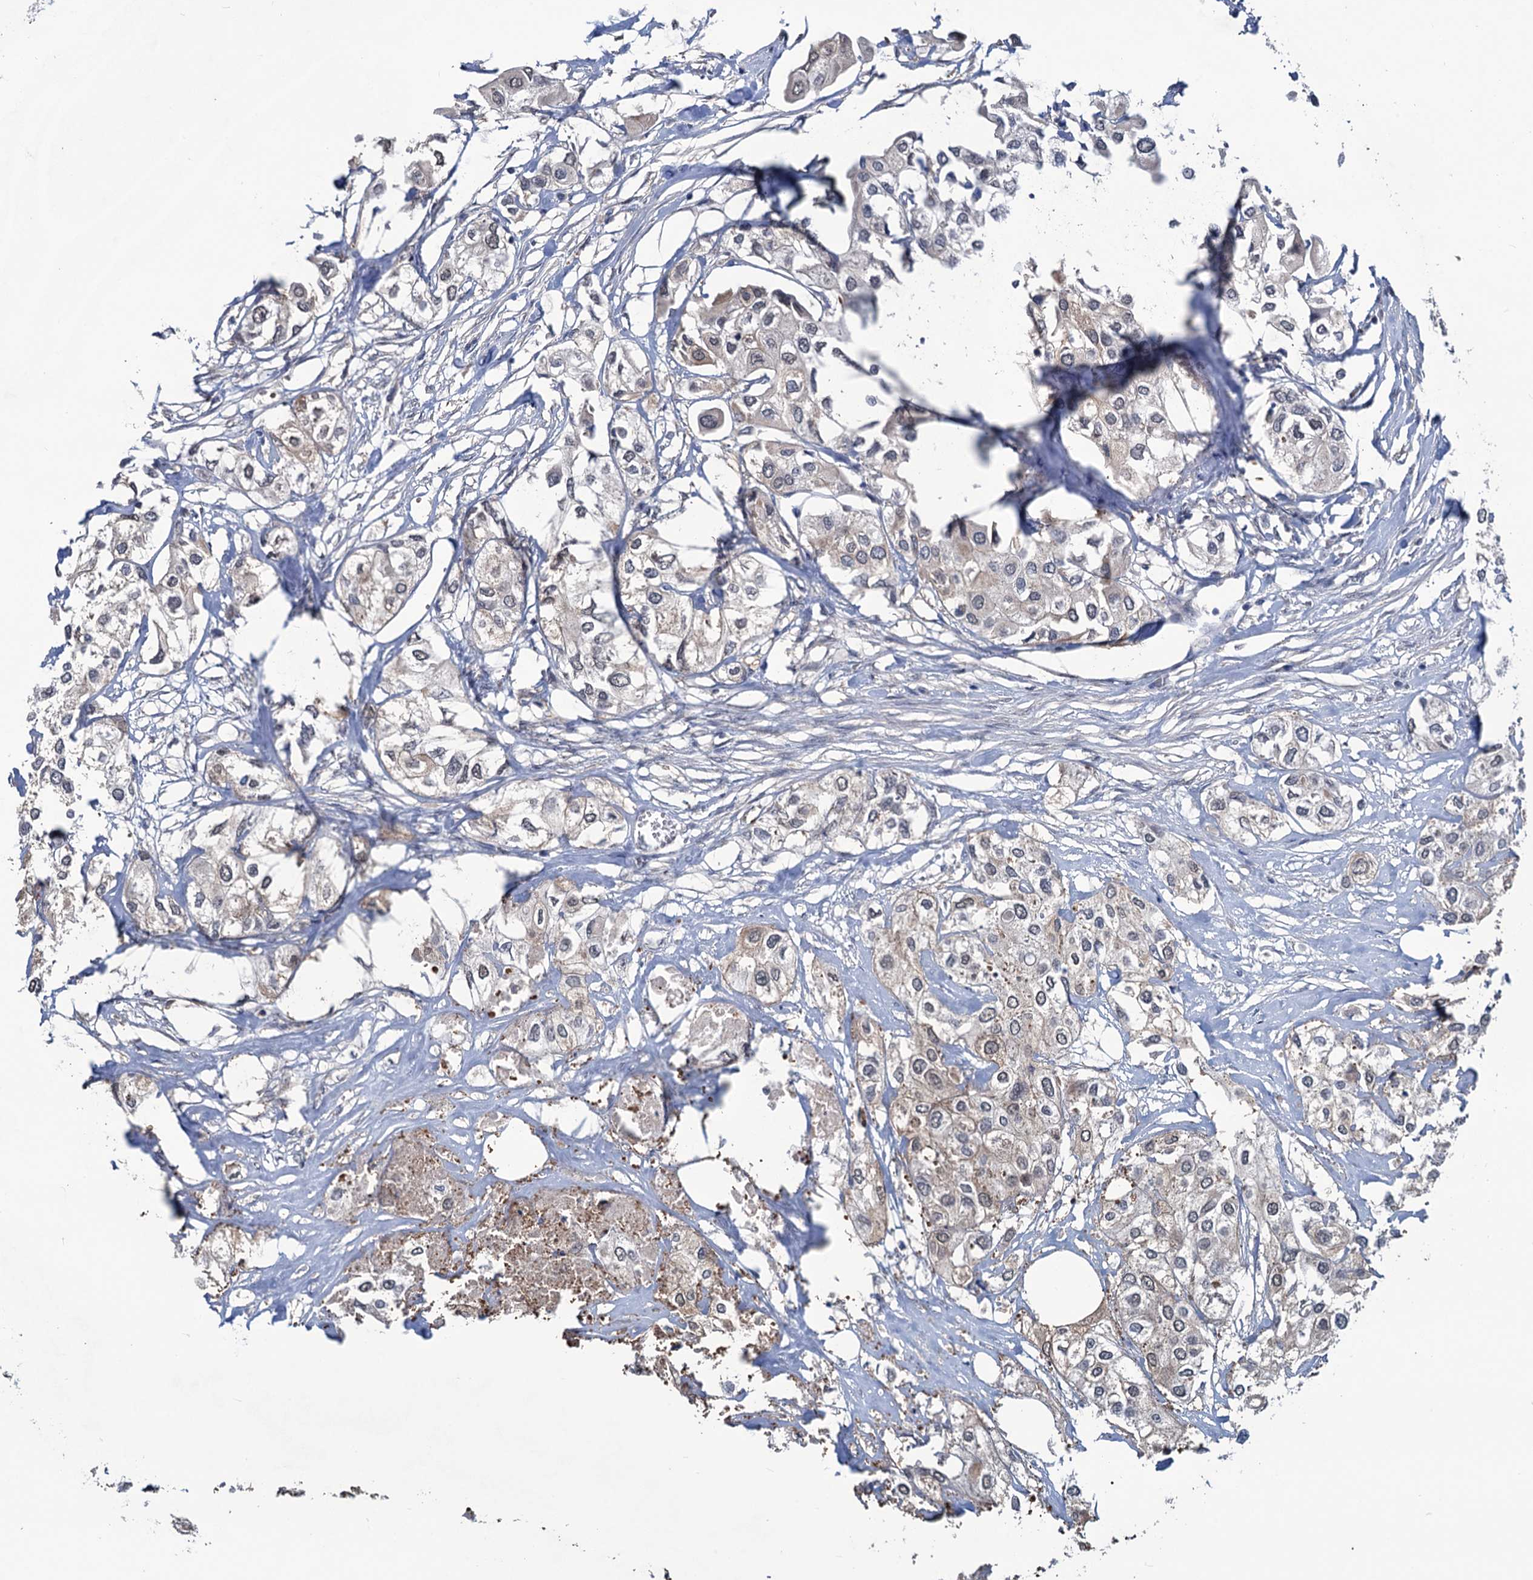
{"staining": {"intensity": "weak", "quantity": "25%-75%", "location": "cytoplasmic/membranous,nuclear"}, "tissue": "urothelial cancer", "cell_type": "Tumor cells", "image_type": "cancer", "snomed": [{"axis": "morphology", "description": "Urothelial carcinoma, High grade"}, {"axis": "topography", "description": "Urinary bladder"}], "caption": "Protein staining of high-grade urothelial carcinoma tissue reveals weak cytoplasmic/membranous and nuclear positivity in approximately 25%-75% of tumor cells.", "gene": "RTKN2", "patient": {"sex": "male", "age": 64}}